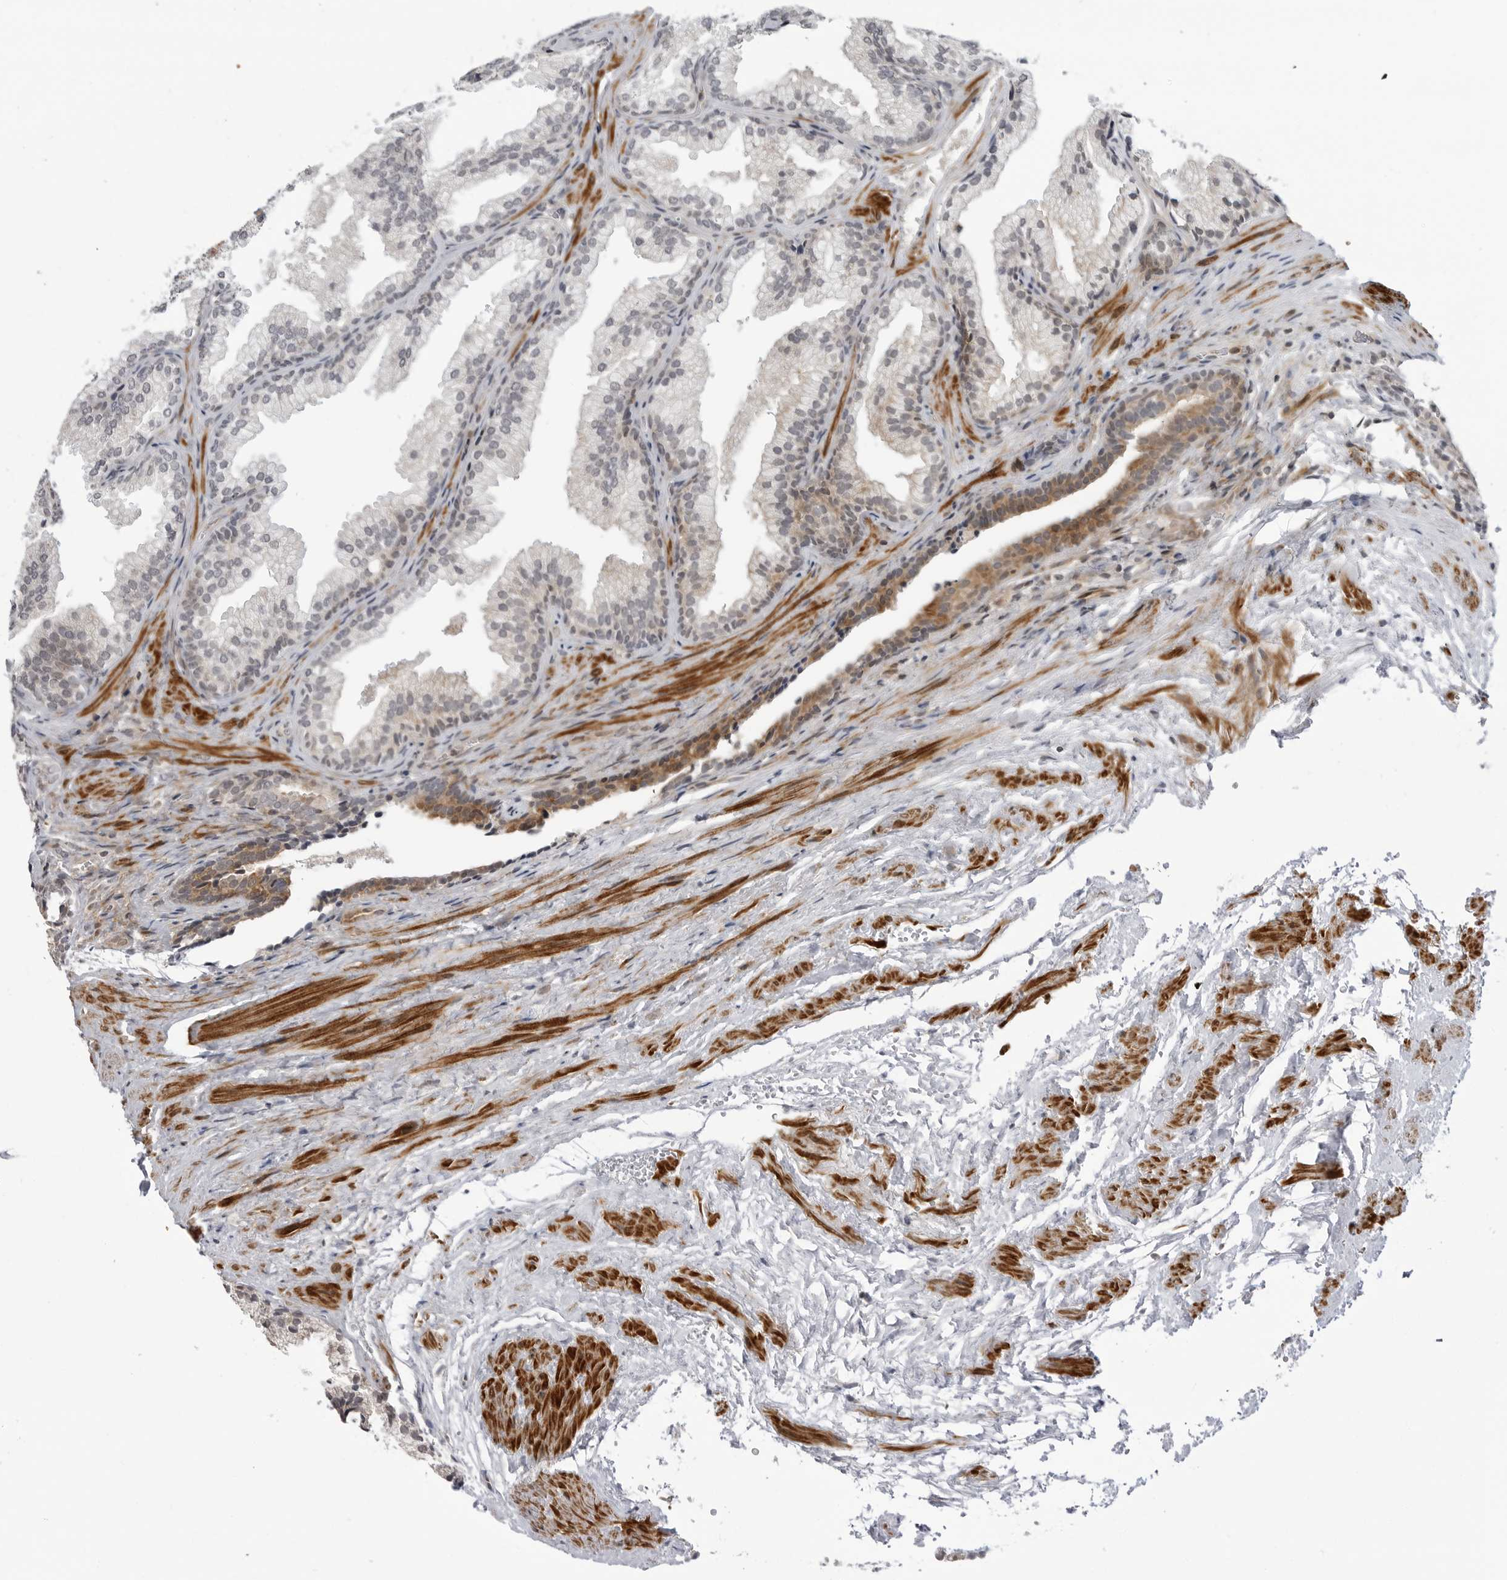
{"staining": {"intensity": "weak", "quantity": "<25%", "location": "cytoplasmic/membranous"}, "tissue": "prostate", "cell_type": "Glandular cells", "image_type": "normal", "snomed": [{"axis": "morphology", "description": "Normal tissue, NOS"}, {"axis": "topography", "description": "Prostate"}], "caption": "This photomicrograph is of benign prostate stained with immunohistochemistry to label a protein in brown with the nuclei are counter-stained blue. There is no positivity in glandular cells.", "gene": "ADAMTS5", "patient": {"sex": "male", "age": 76}}